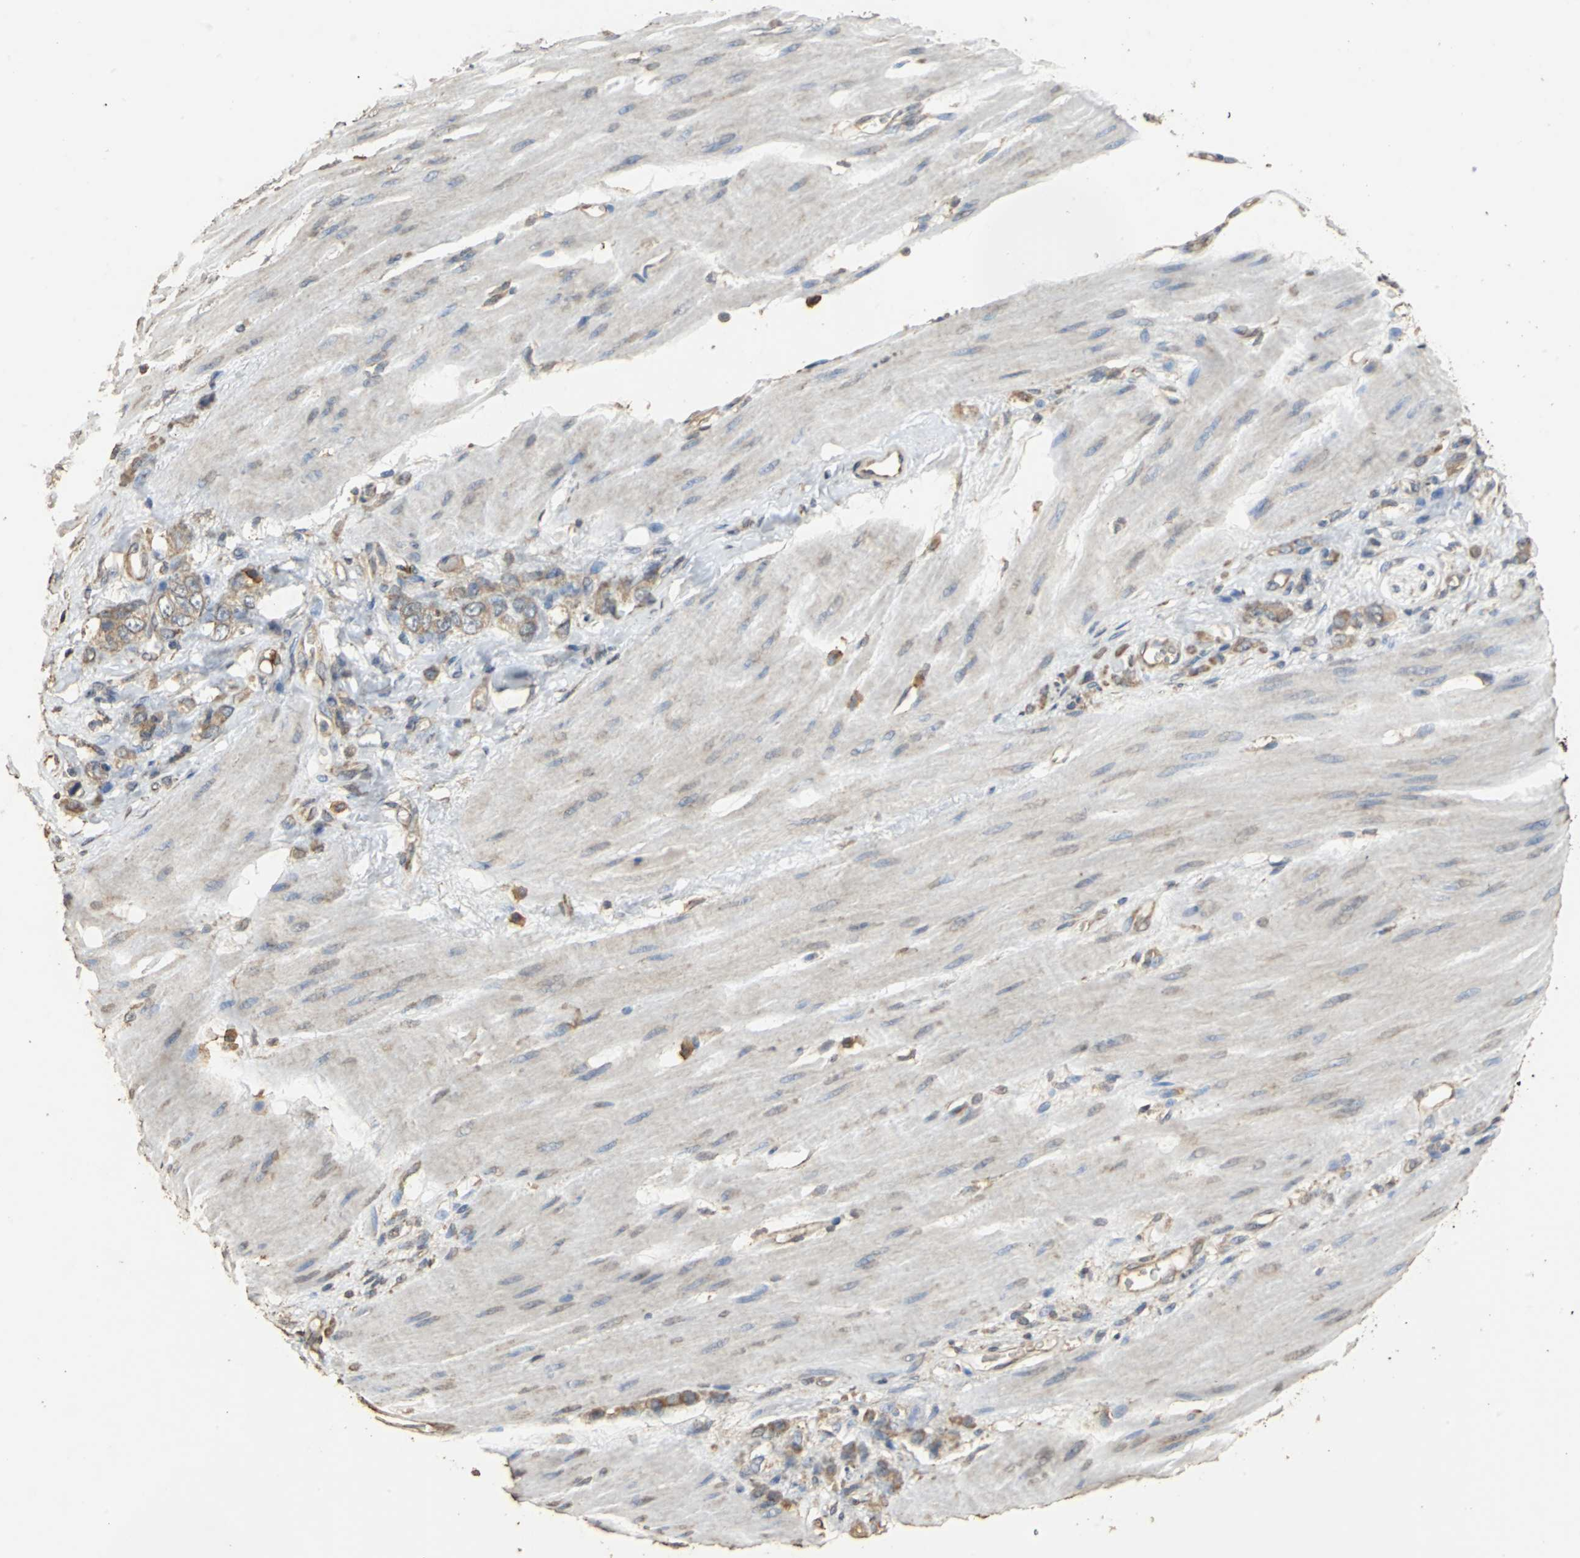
{"staining": {"intensity": "weak", "quantity": "25%-75%", "location": "cytoplasmic/membranous"}, "tissue": "stomach cancer", "cell_type": "Tumor cells", "image_type": "cancer", "snomed": [{"axis": "morphology", "description": "Adenocarcinoma, NOS"}, {"axis": "topography", "description": "Stomach"}], "caption": "High-magnification brightfield microscopy of stomach adenocarcinoma stained with DAB (3,3'-diaminobenzidine) (brown) and counterstained with hematoxylin (blue). tumor cells exhibit weak cytoplasmic/membranous positivity is present in approximately25%-75% of cells.", "gene": "ACSL4", "patient": {"sex": "male", "age": 82}}